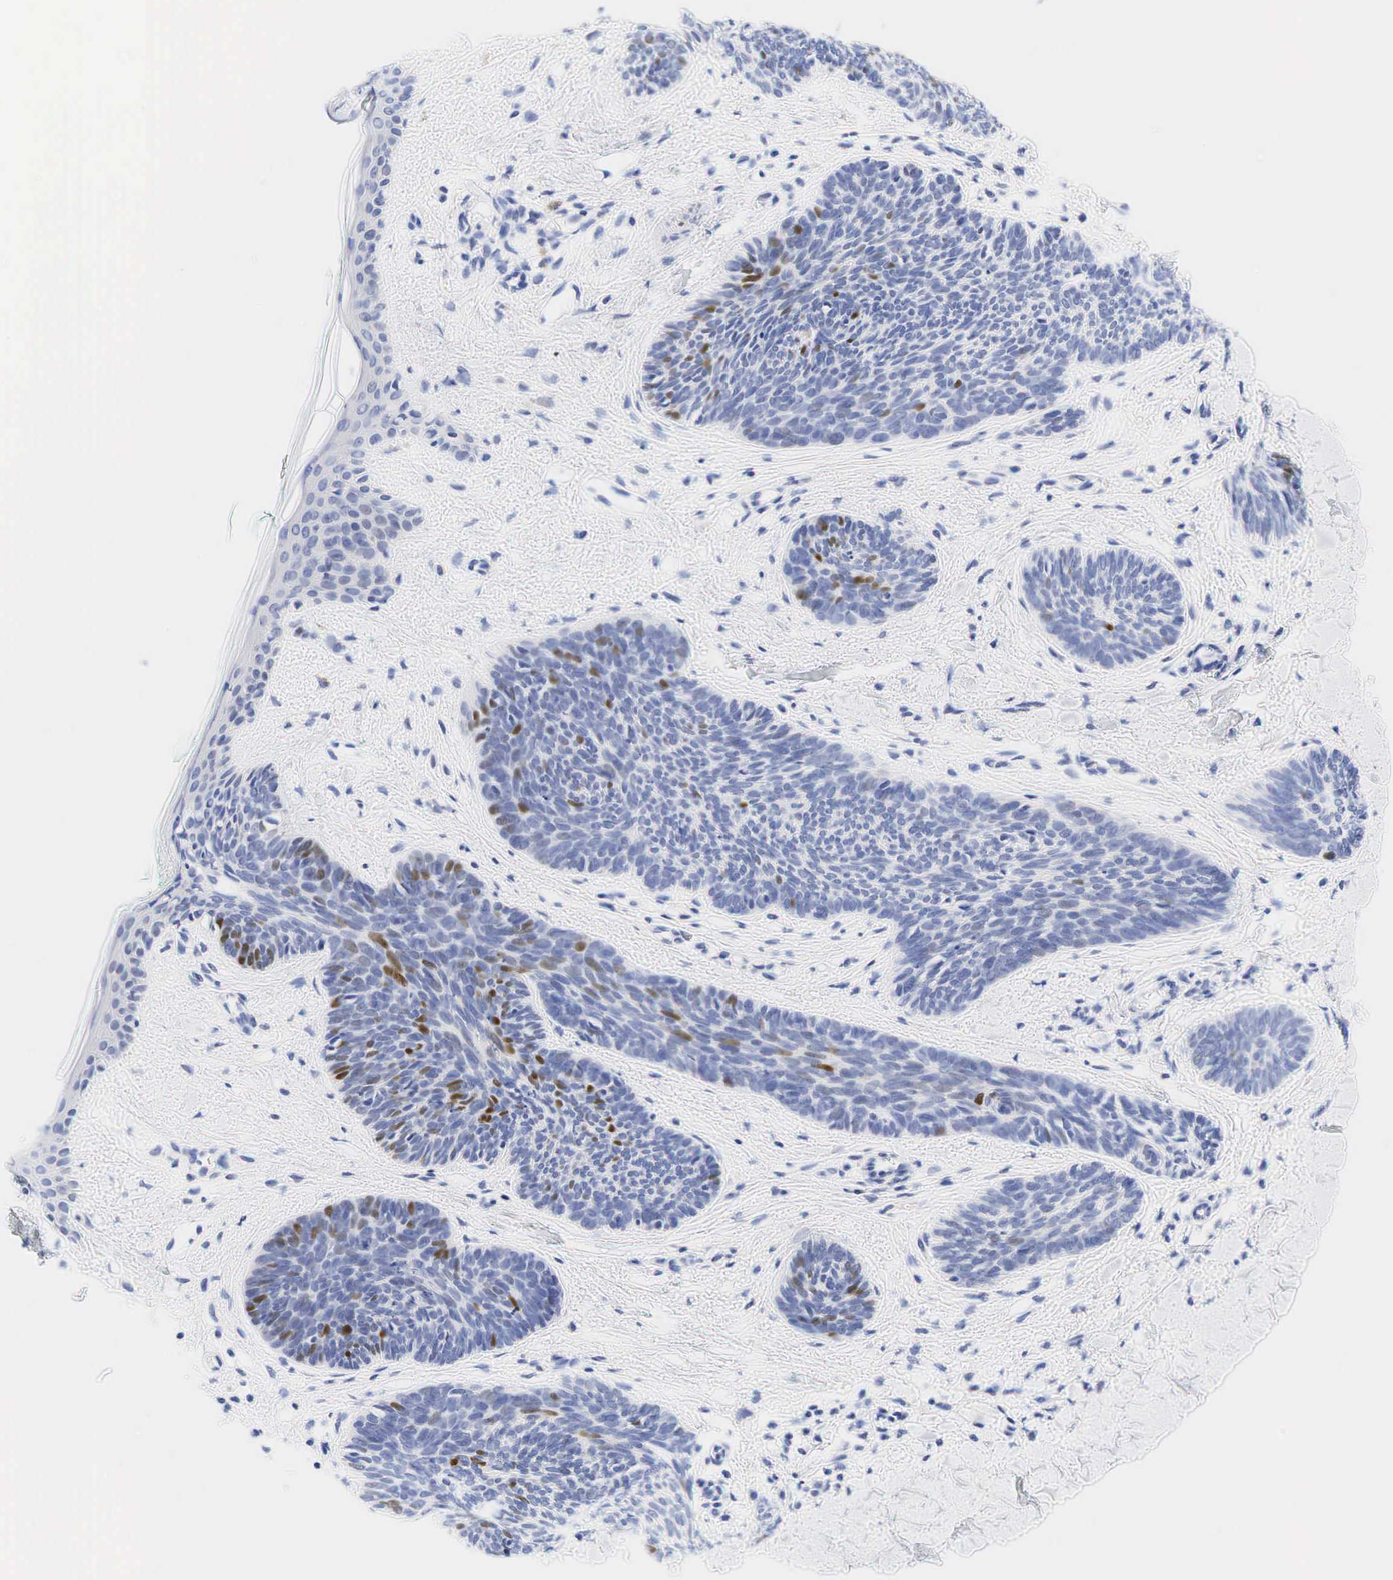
{"staining": {"intensity": "strong", "quantity": "25%-75%", "location": "nuclear"}, "tissue": "skin cancer", "cell_type": "Tumor cells", "image_type": "cancer", "snomed": [{"axis": "morphology", "description": "Basal cell carcinoma"}, {"axis": "topography", "description": "Skin"}], "caption": "Skin cancer (basal cell carcinoma) stained for a protein displays strong nuclear positivity in tumor cells.", "gene": "AR", "patient": {"sex": "male", "age": 89}}